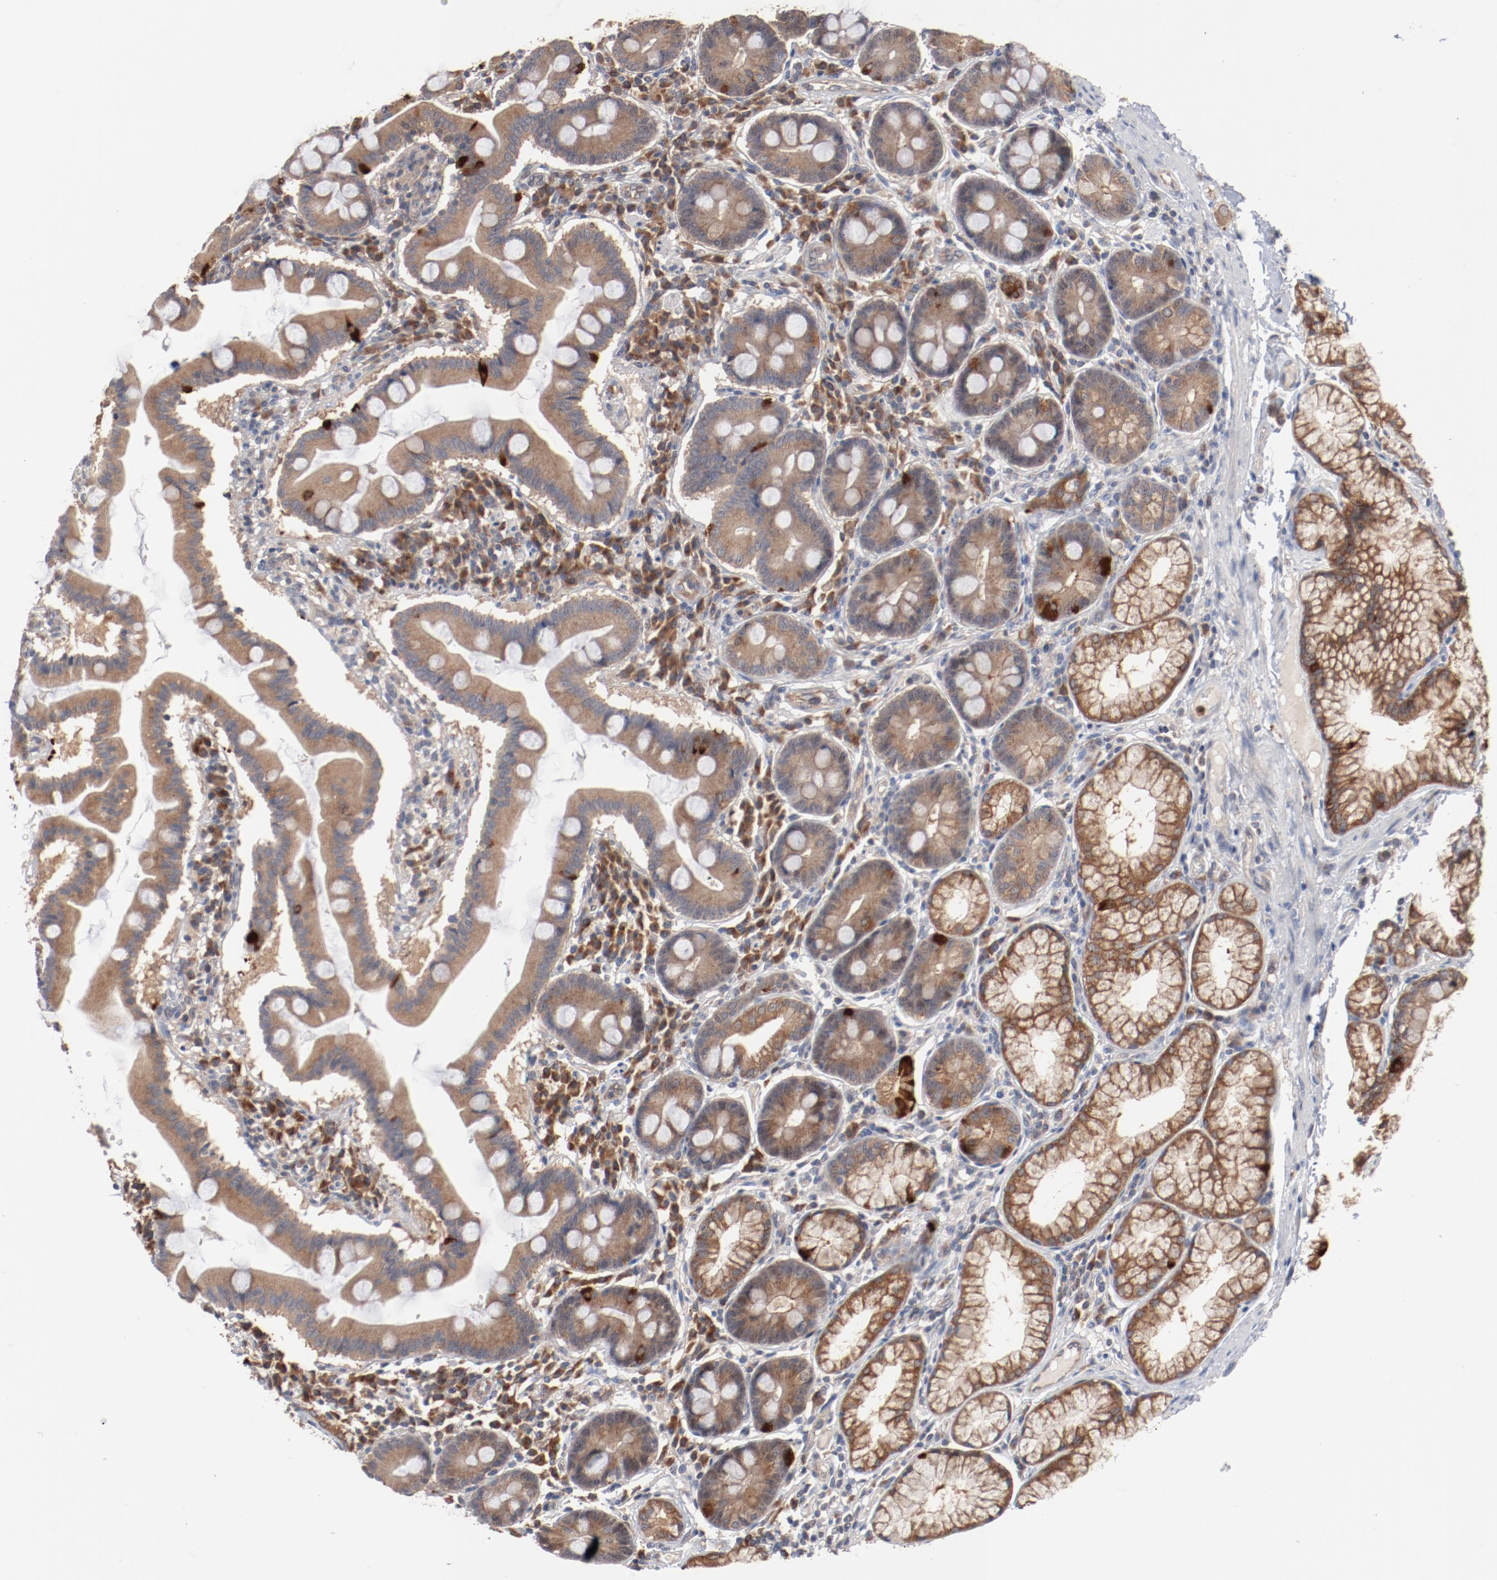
{"staining": {"intensity": "moderate", "quantity": ">75%", "location": "cytoplasmic/membranous"}, "tissue": "duodenum", "cell_type": "Glandular cells", "image_type": "normal", "snomed": [{"axis": "morphology", "description": "Normal tissue, NOS"}, {"axis": "topography", "description": "Duodenum"}], "caption": "Moderate cytoplasmic/membranous positivity for a protein is present in about >75% of glandular cells of normal duodenum using IHC.", "gene": "RNASE11", "patient": {"sex": "male", "age": 50}}